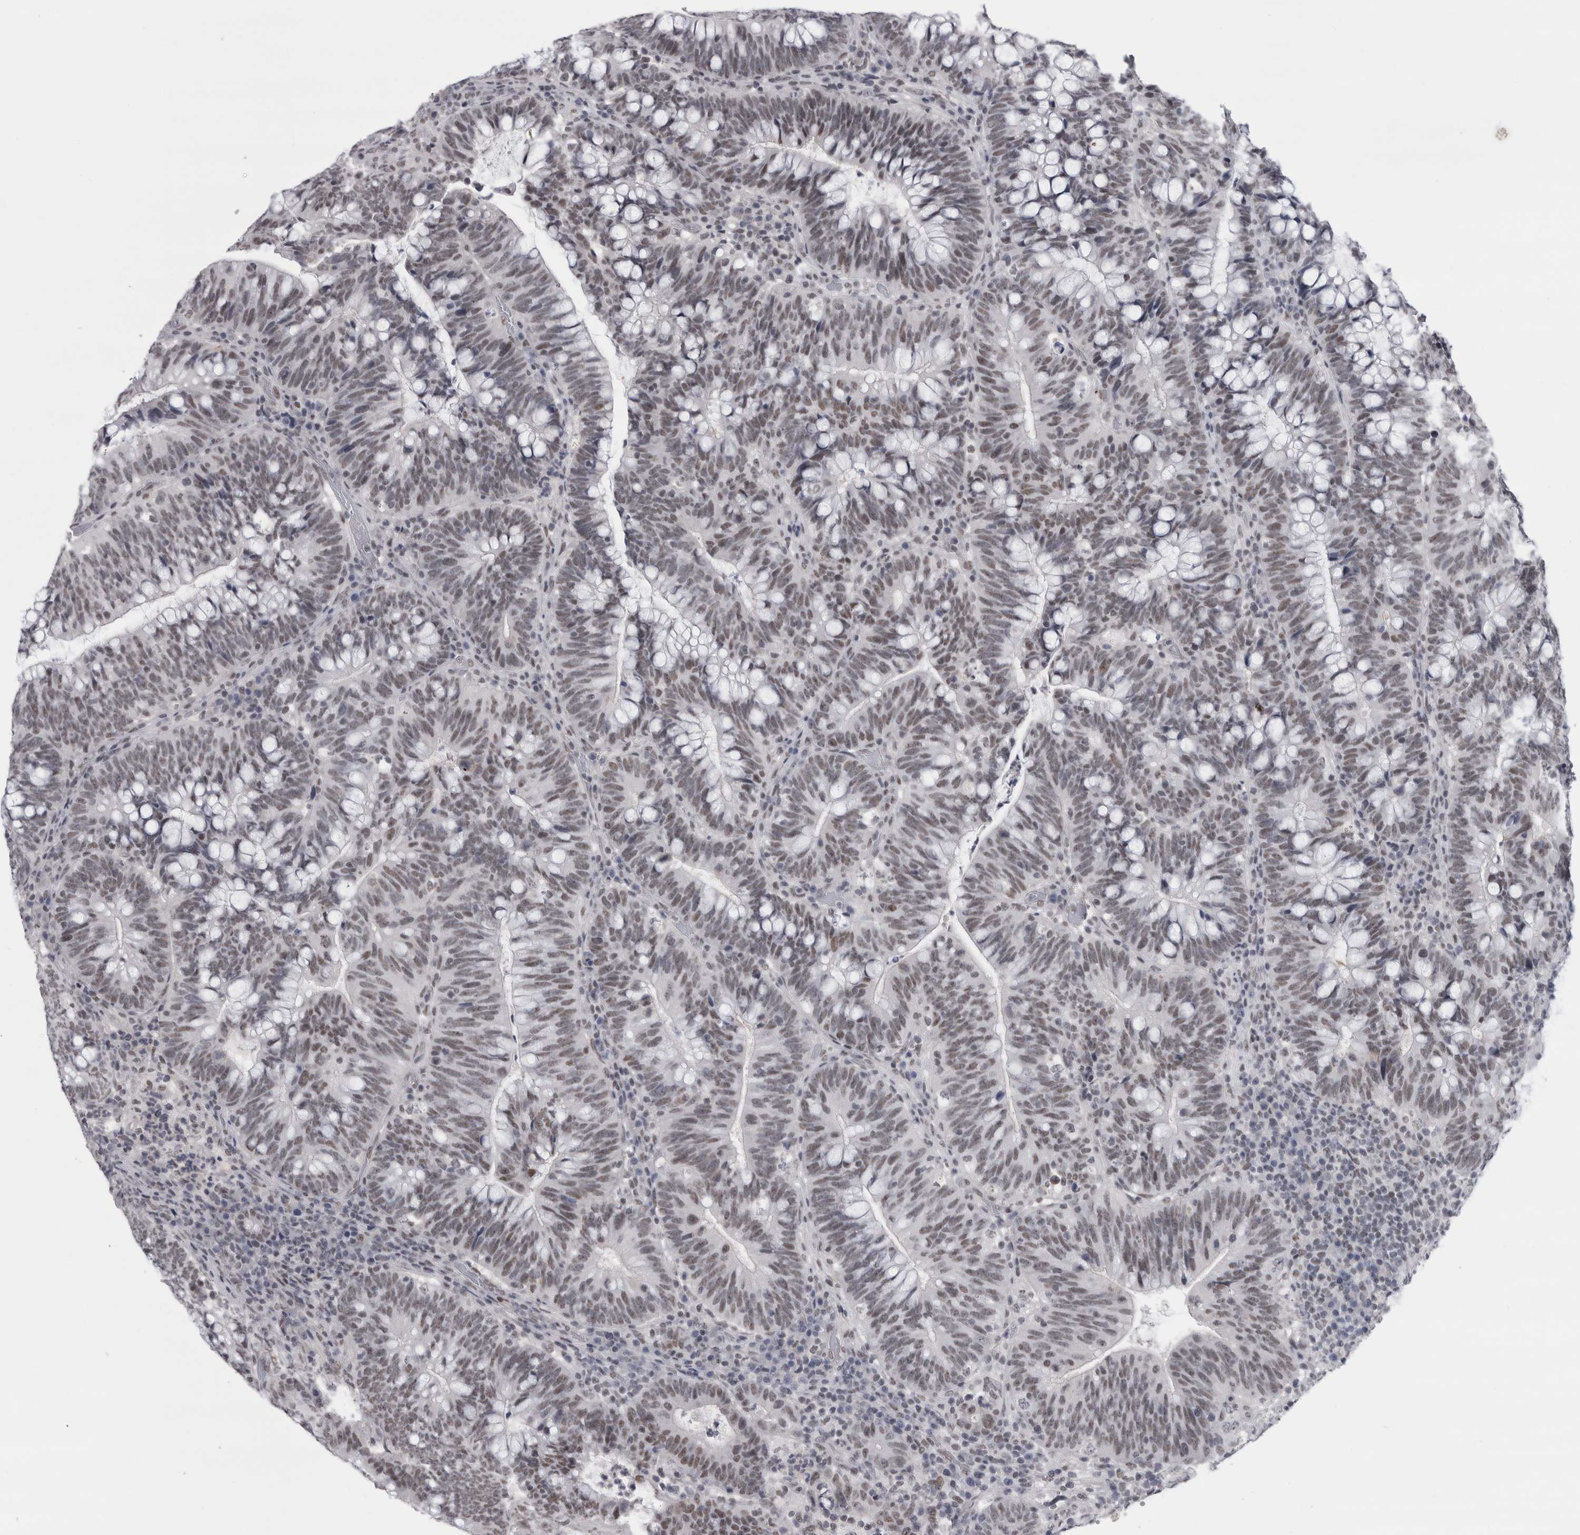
{"staining": {"intensity": "weak", "quantity": ">75%", "location": "nuclear"}, "tissue": "colorectal cancer", "cell_type": "Tumor cells", "image_type": "cancer", "snomed": [{"axis": "morphology", "description": "Adenocarcinoma, NOS"}, {"axis": "topography", "description": "Colon"}], "caption": "Protein expression analysis of colorectal adenocarcinoma reveals weak nuclear positivity in approximately >75% of tumor cells.", "gene": "ARID4B", "patient": {"sex": "female", "age": 66}}